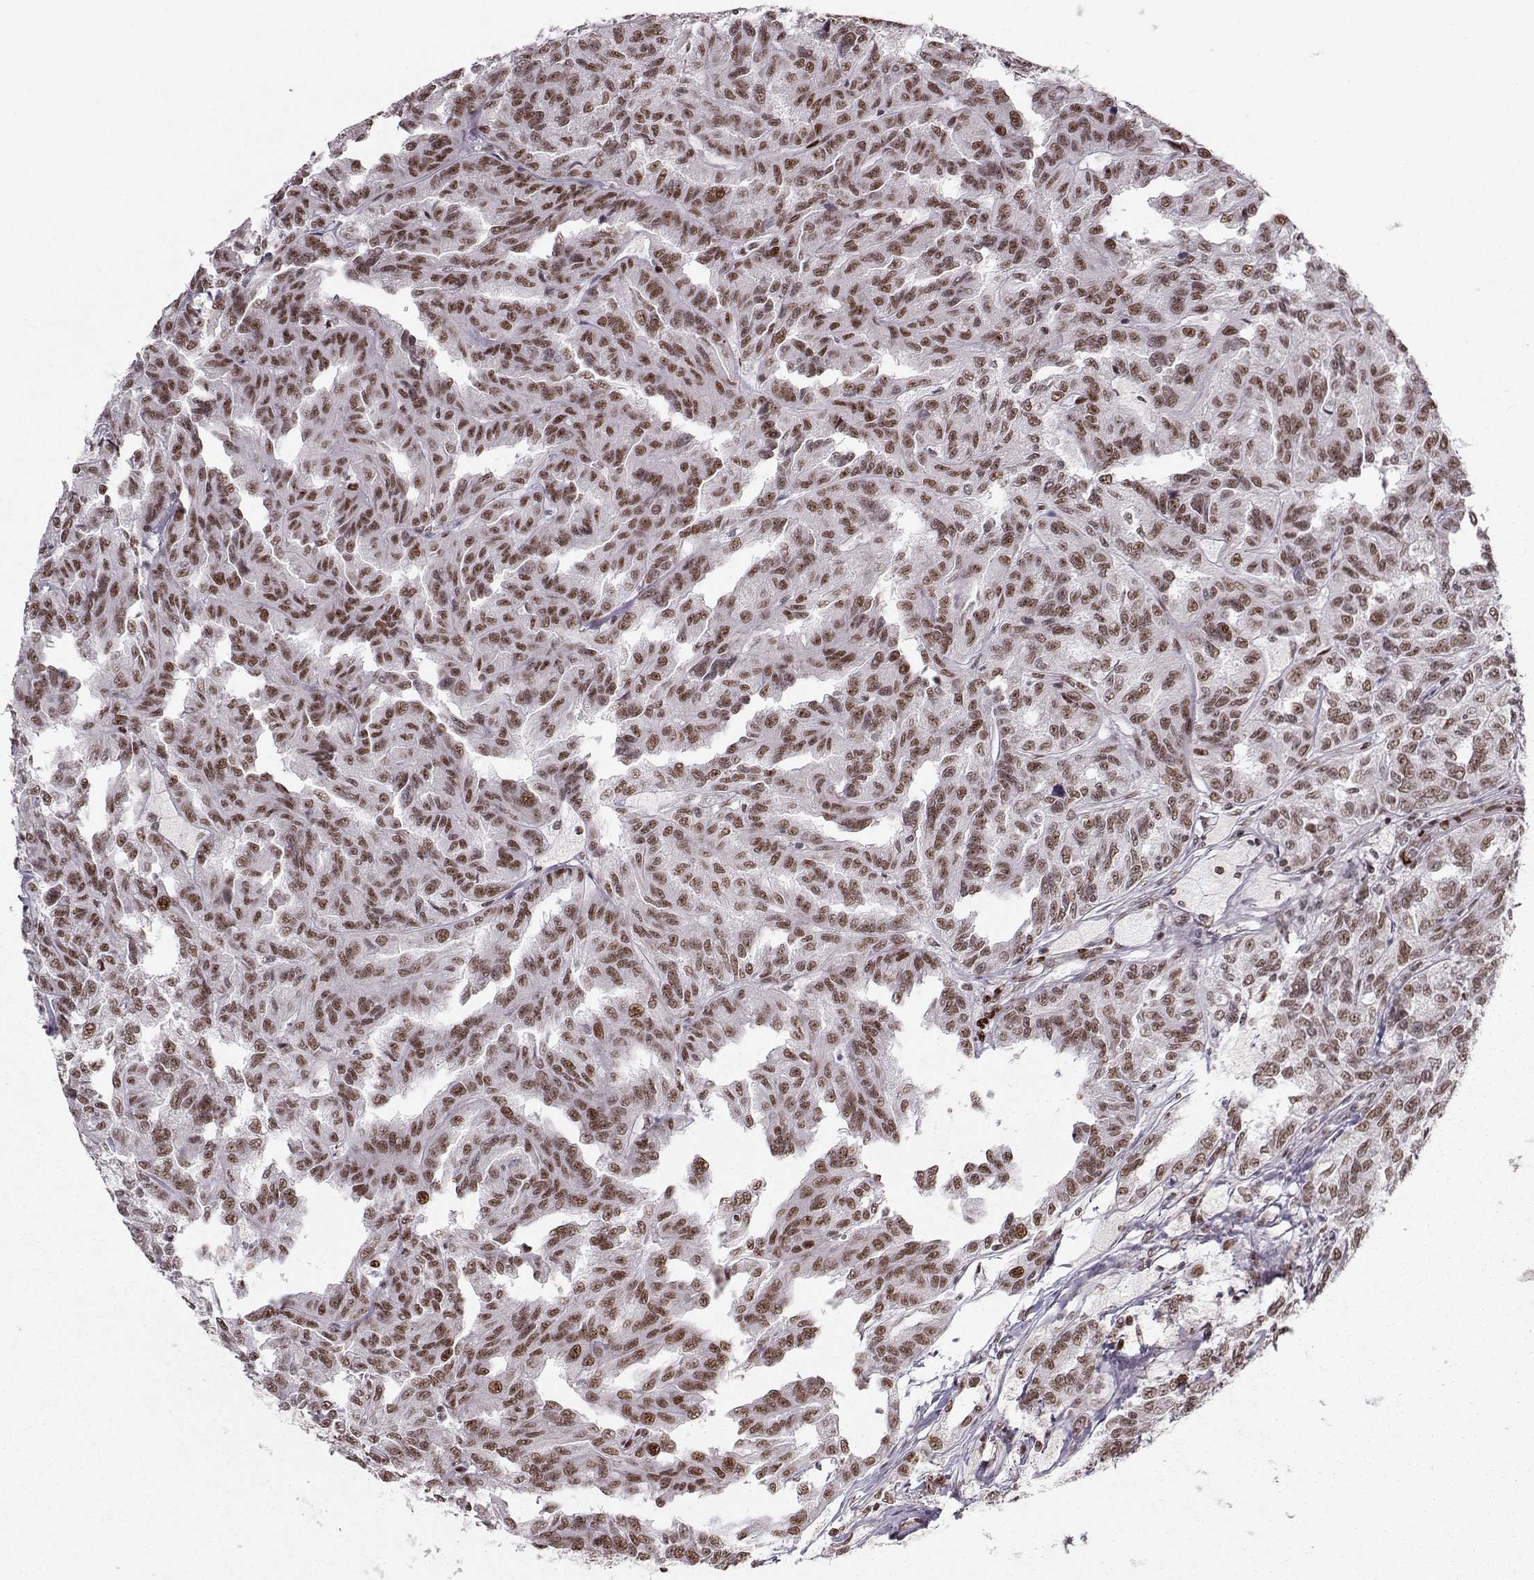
{"staining": {"intensity": "moderate", "quantity": ">75%", "location": "nuclear"}, "tissue": "renal cancer", "cell_type": "Tumor cells", "image_type": "cancer", "snomed": [{"axis": "morphology", "description": "Adenocarcinoma, NOS"}, {"axis": "topography", "description": "Kidney"}], "caption": "Renal adenocarcinoma was stained to show a protein in brown. There is medium levels of moderate nuclear staining in approximately >75% of tumor cells. The staining is performed using DAB brown chromogen to label protein expression. The nuclei are counter-stained blue using hematoxylin.", "gene": "SNAPC2", "patient": {"sex": "male", "age": 79}}